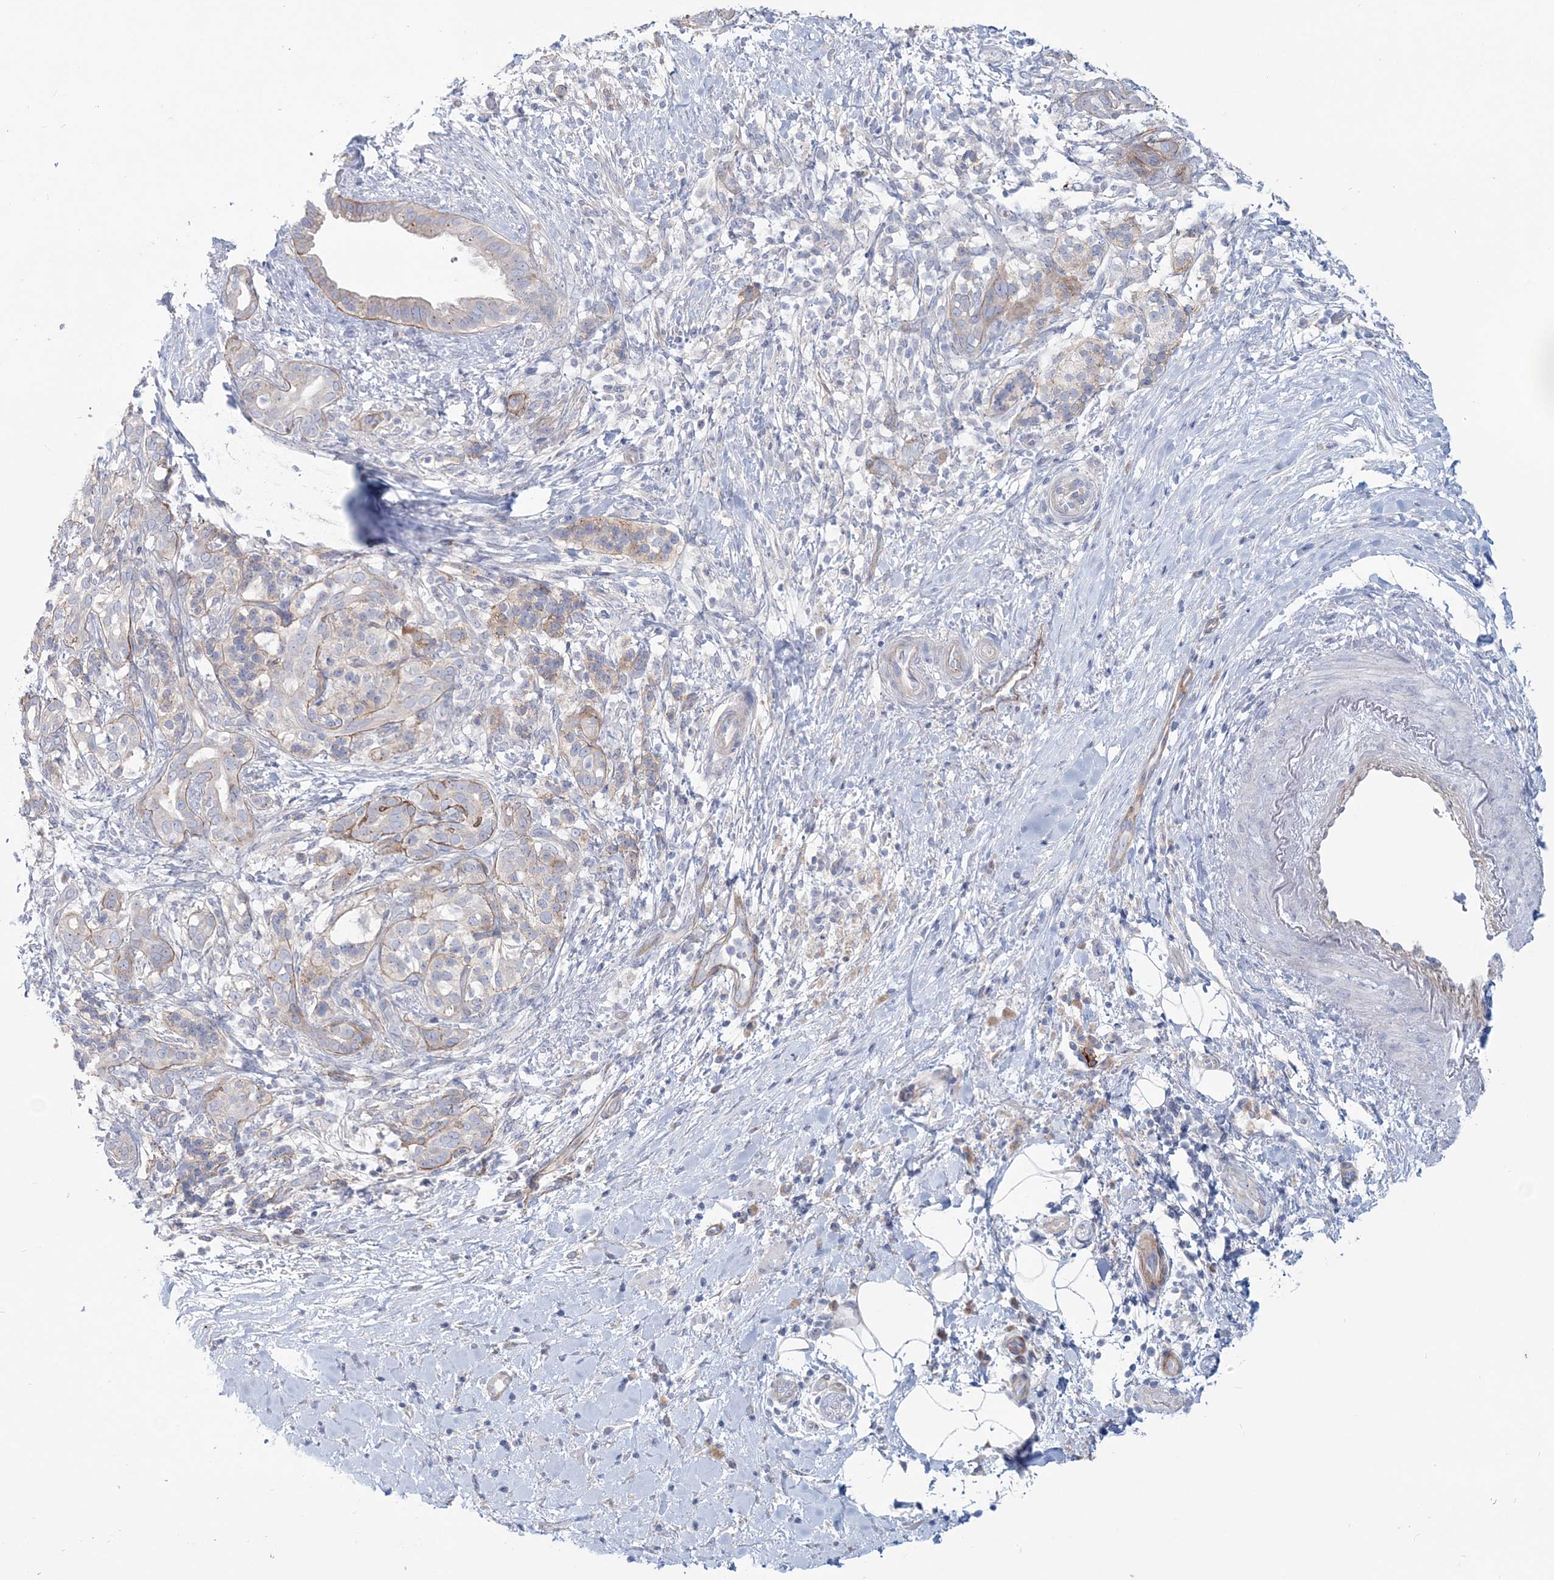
{"staining": {"intensity": "moderate", "quantity": "<25%", "location": "cytoplasmic/membranous"}, "tissue": "pancreatic cancer", "cell_type": "Tumor cells", "image_type": "cancer", "snomed": [{"axis": "morphology", "description": "Adenocarcinoma, NOS"}, {"axis": "topography", "description": "Pancreas"}], "caption": "DAB (3,3'-diaminobenzidine) immunohistochemical staining of pancreatic cancer (adenocarcinoma) displays moderate cytoplasmic/membranous protein staining in about <25% of tumor cells. The staining is performed using DAB brown chromogen to label protein expression. The nuclei are counter-stained blue using hematoxylin.", "gene": "ADGB", "patient": {"sex": "male", "age": 58}}